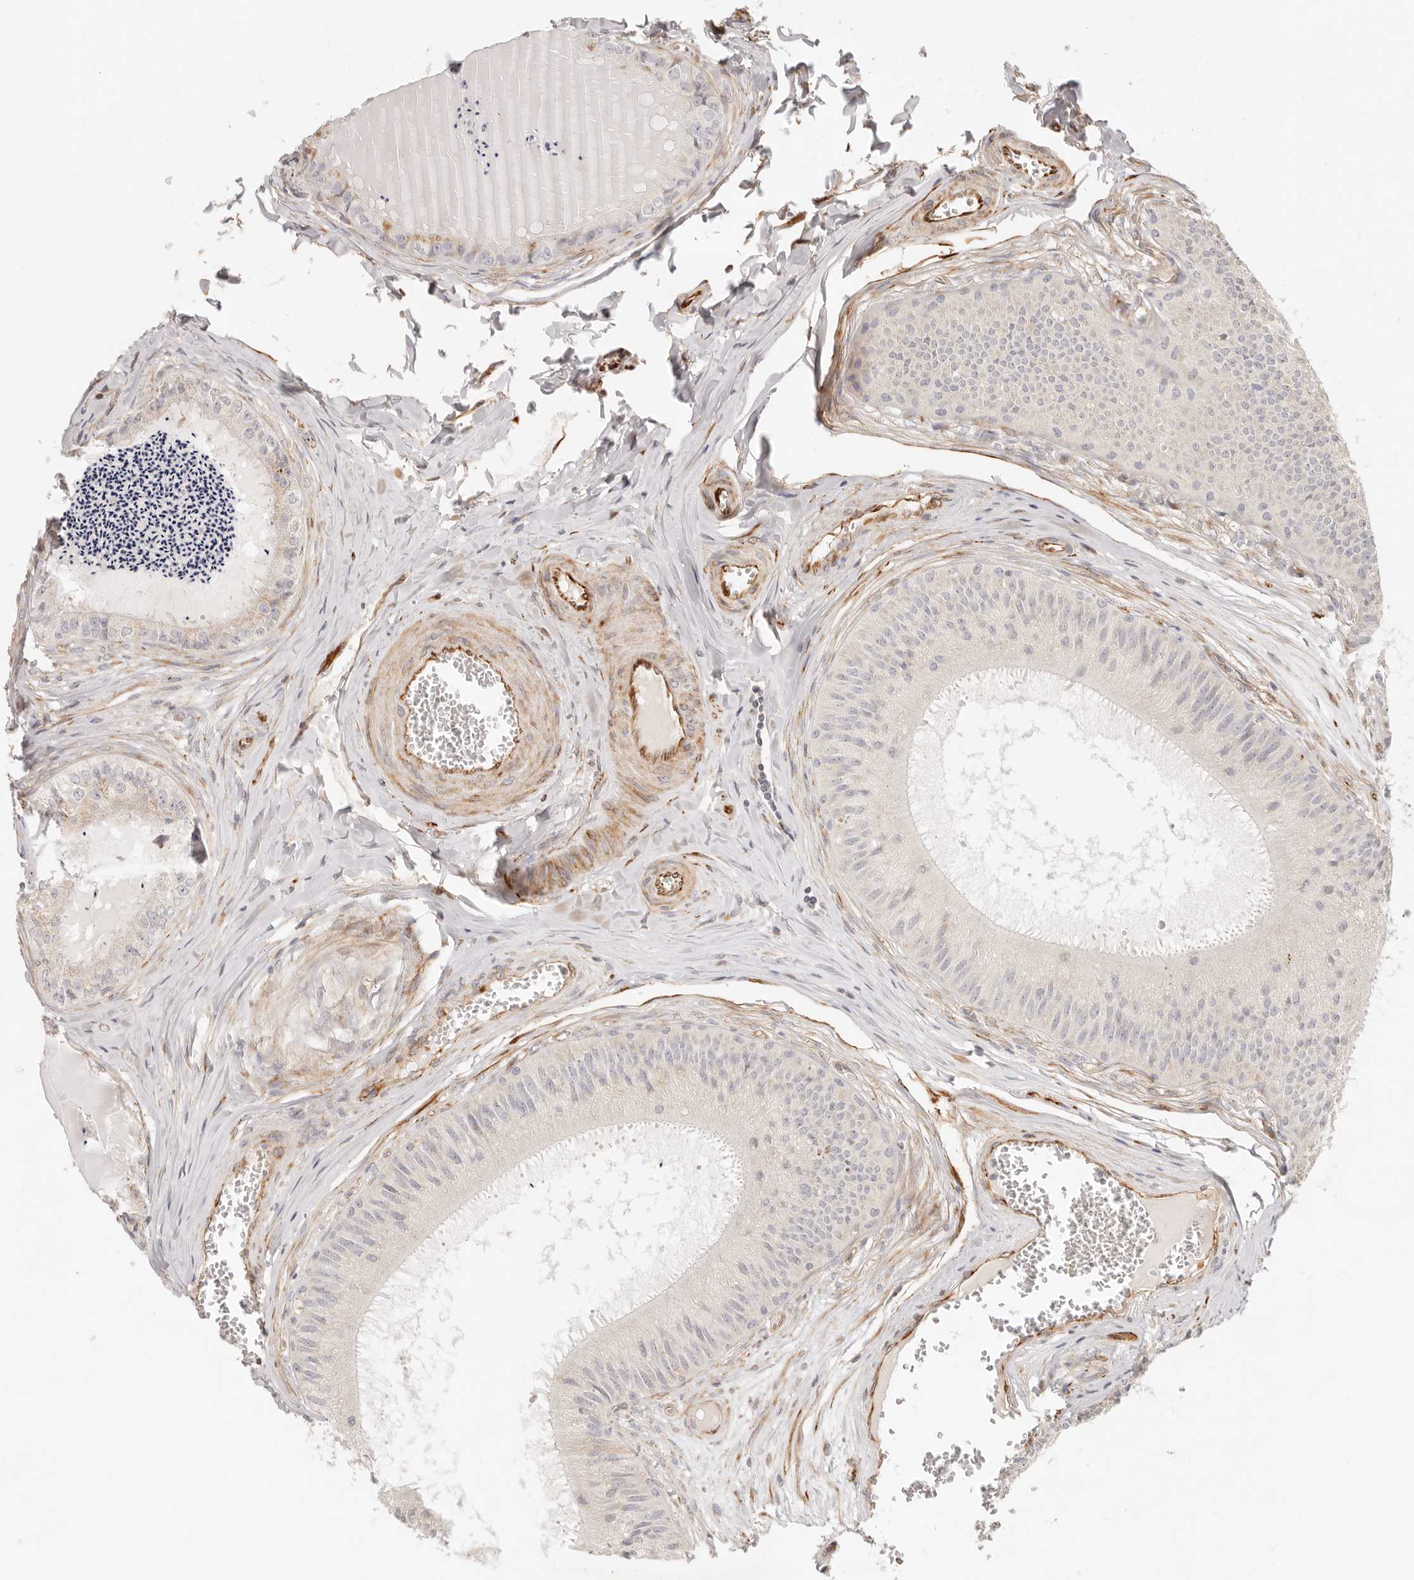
{"staining": {"intensity": "weak", "quantity": "25%-75%", "location": "cytoplasmic/membranous"}, "tissue": "epididymis", "cell_type": "Glandular cells", "image_type": "normal", "snomed": [{"axis": "morphology", "description": "Normal tissue, NOS"}, {"axis": "topography", "description": "Epididymis"}], "caption": "Glandular cells demonstrate weak cytoplasmic/membranous expression in about 25%-75% of cells in unremarkable epididymis.", "gene": "SASS6", "patient": {"sex": "male", "age": 31}}